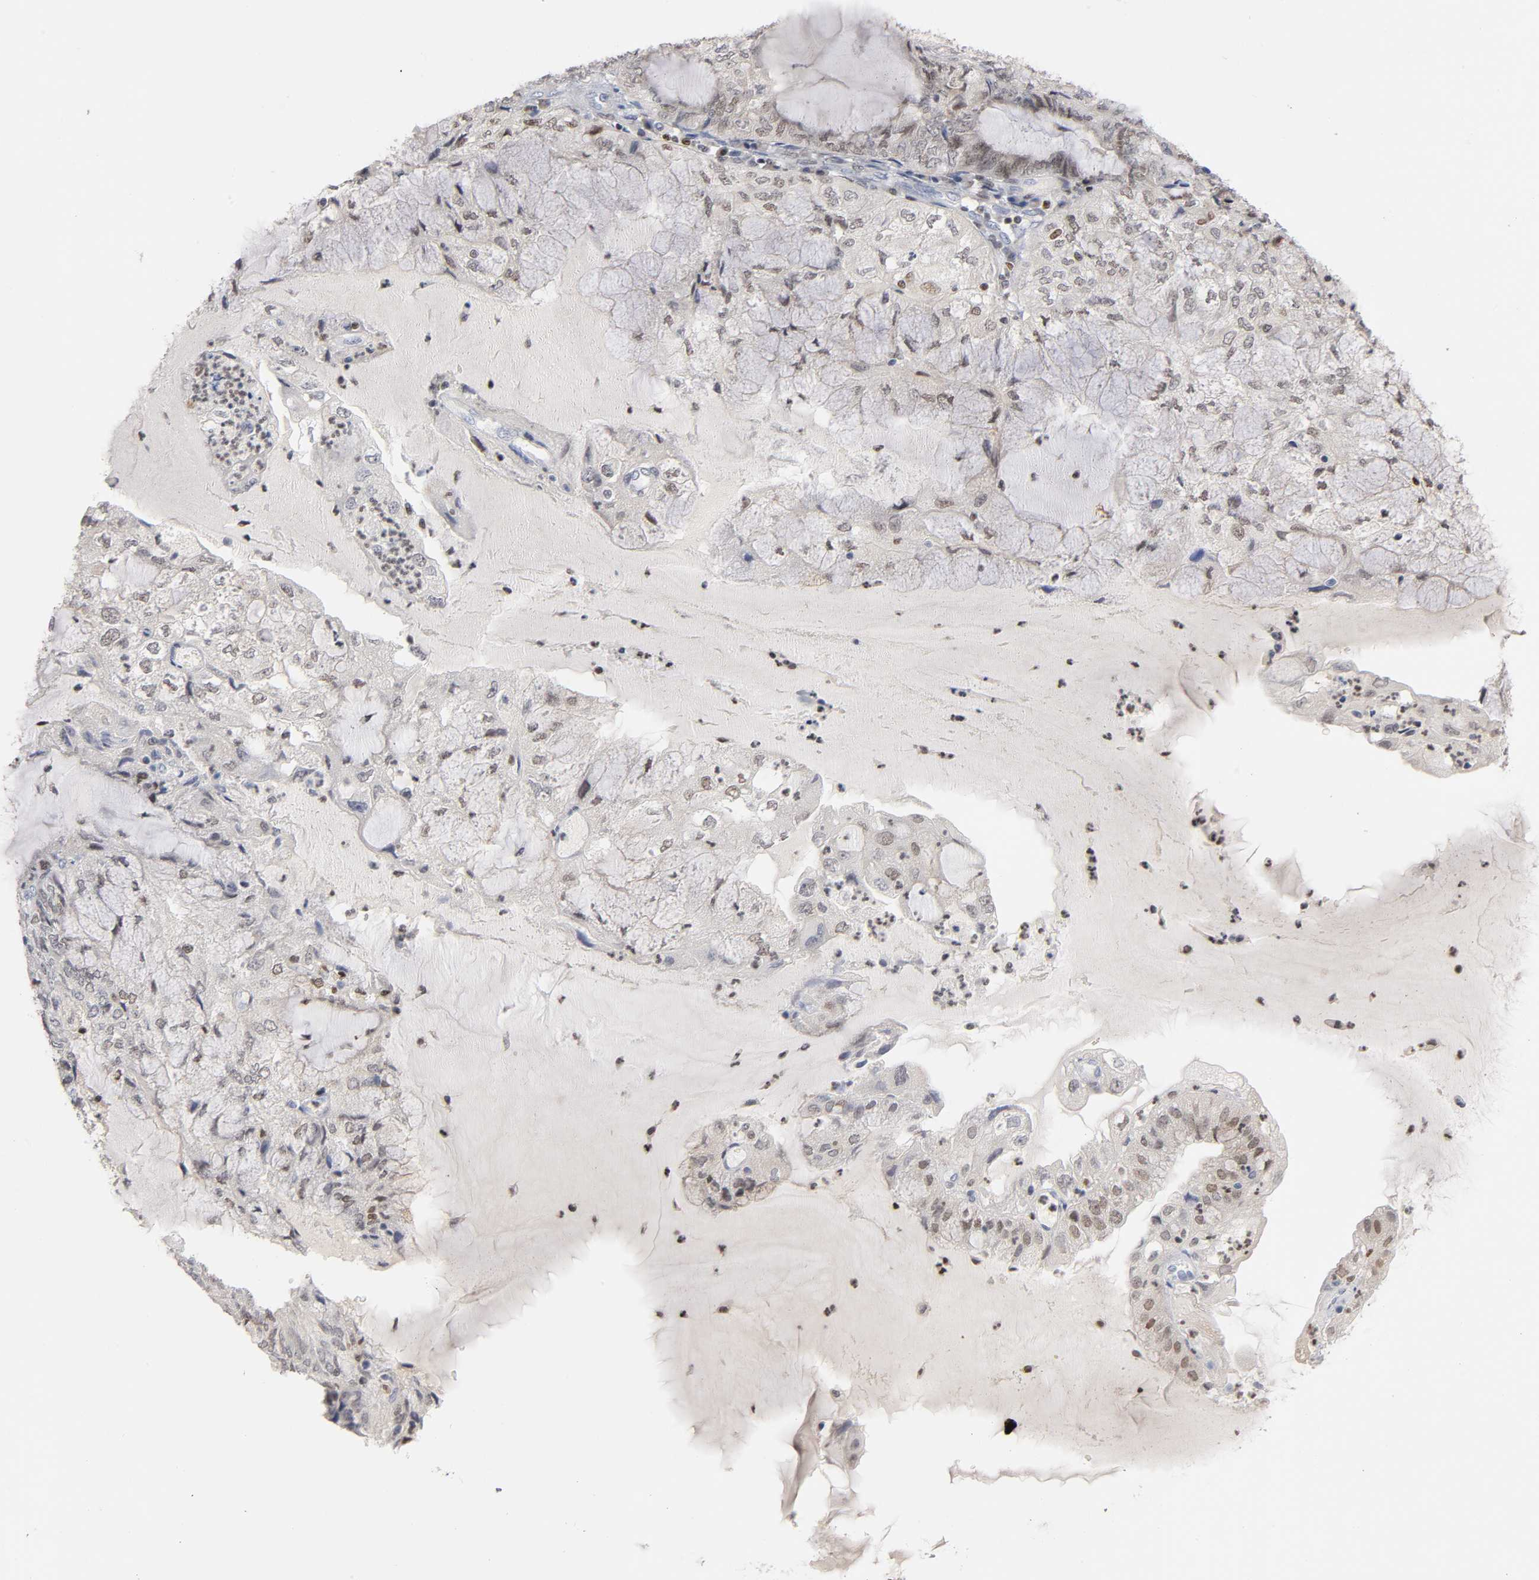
{"staining": {"intensity": "weak", "quantity": ">75%", "location": "nuclear"}, "tissue": "endometrial cancer", "cell_type": "Tumor cells", "image_type": "cancer", "snomed": [{"axis": "morphology", "description": "Adenocarcinoma, NOS"}, {"axis": "topography", "description": "Endometrium"}], "caption": "Endometrial adenocarcinoma tissue reveals weak nuclear staining in approximately >75% of tumor cells", "gene": "RUNX1", "patient": {"sex": "female", "age": 81}}